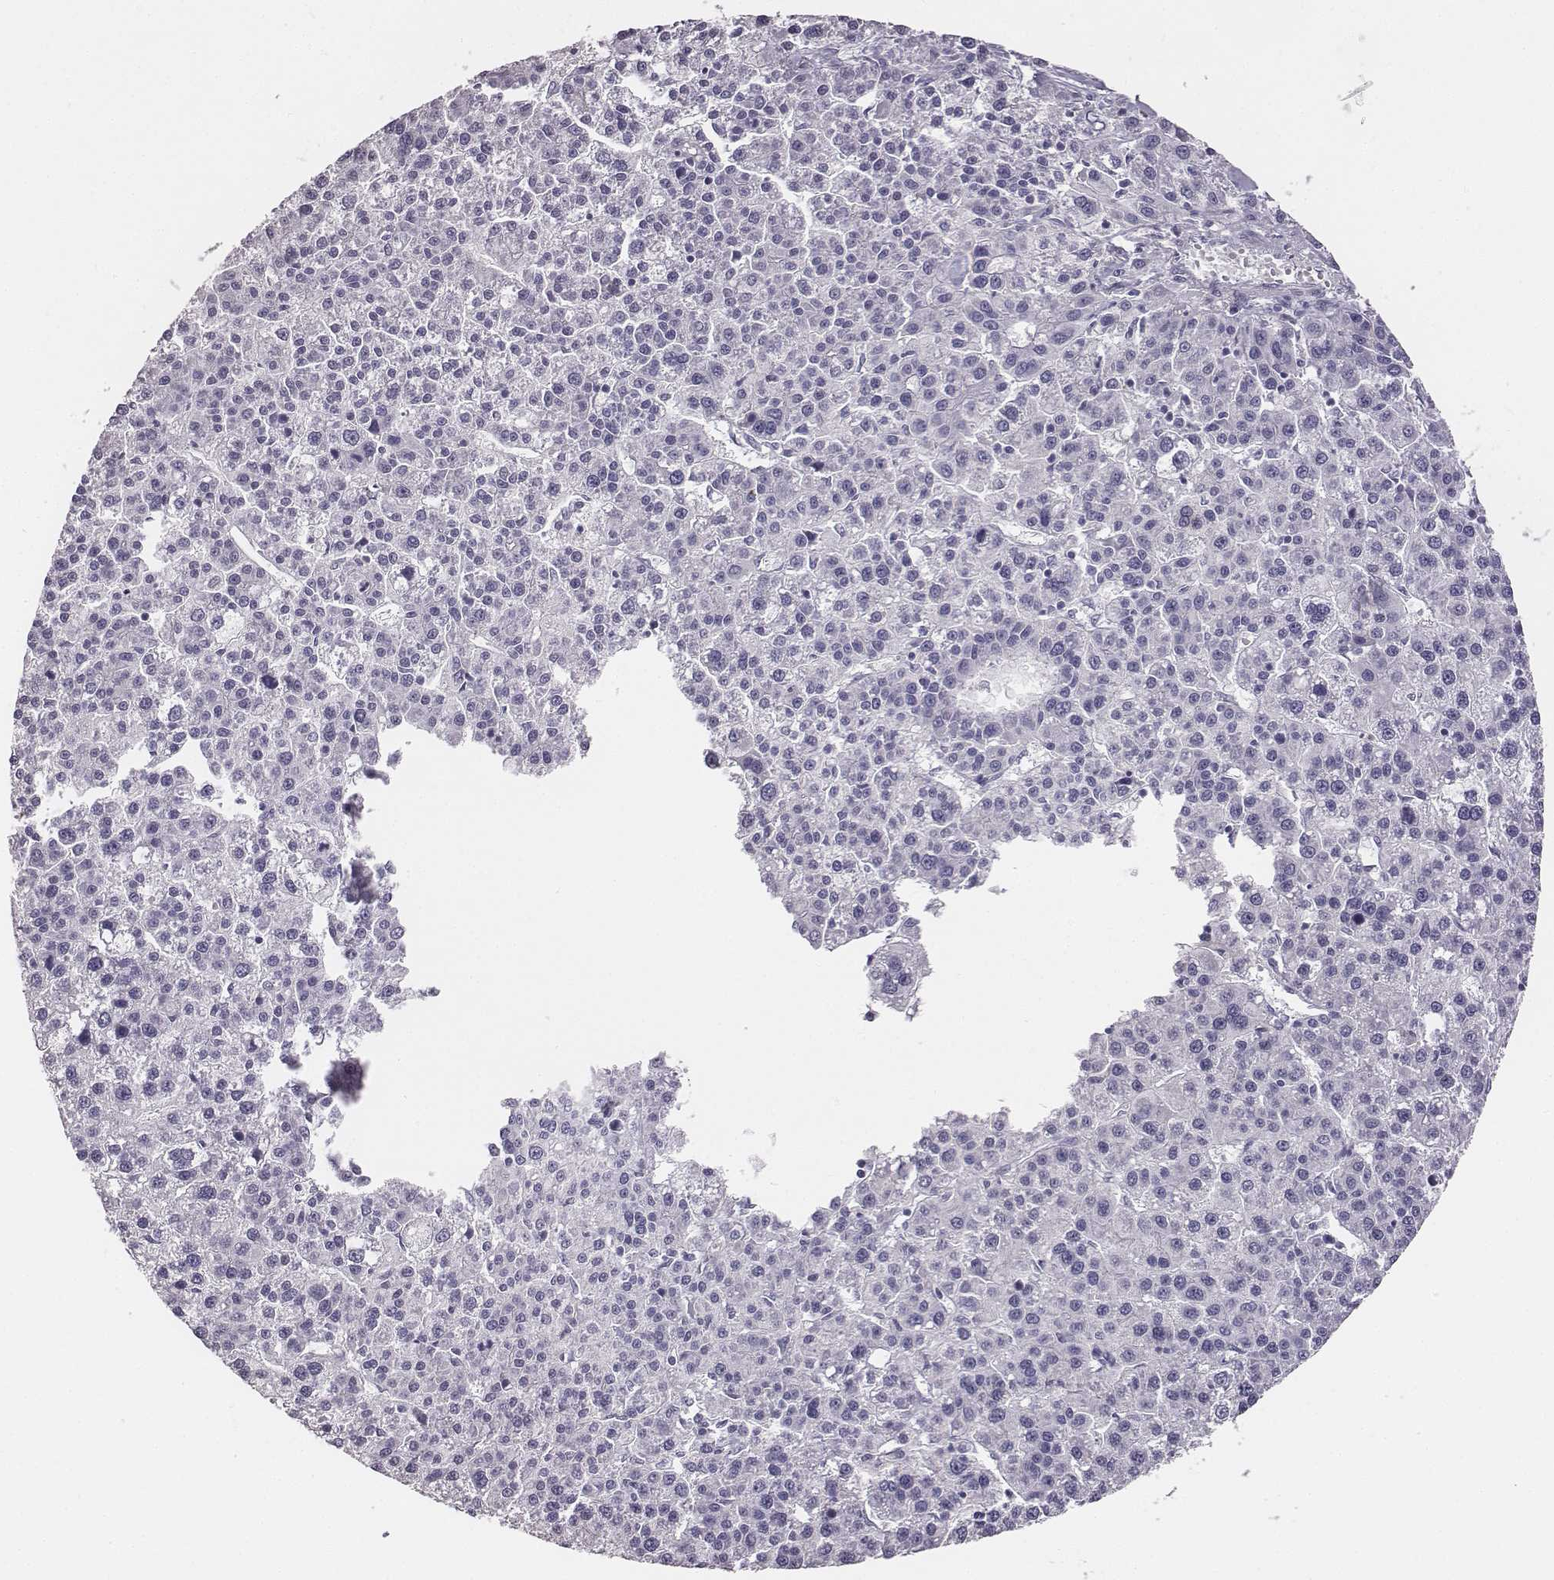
{"staining": {"intensity": "negative", "quantity": "none", "location": "none"}, "tissue": "liver cancer", "cell_type": "Tumor cells", "image_type": "cancer", "snomed": [{"axis": "morphology", "description": "Carcinoma, Hepatocellular, NOS"}, {"axis": "topography", "description": "Liver"}], "caption": "Hepatocellular carcinoma (liver) stained for a protein using immunohistochemistry (IHC) displays no staining tumor cells.", "gene": "ADAM7", "patient": {"sex": "female", "age": 58}}